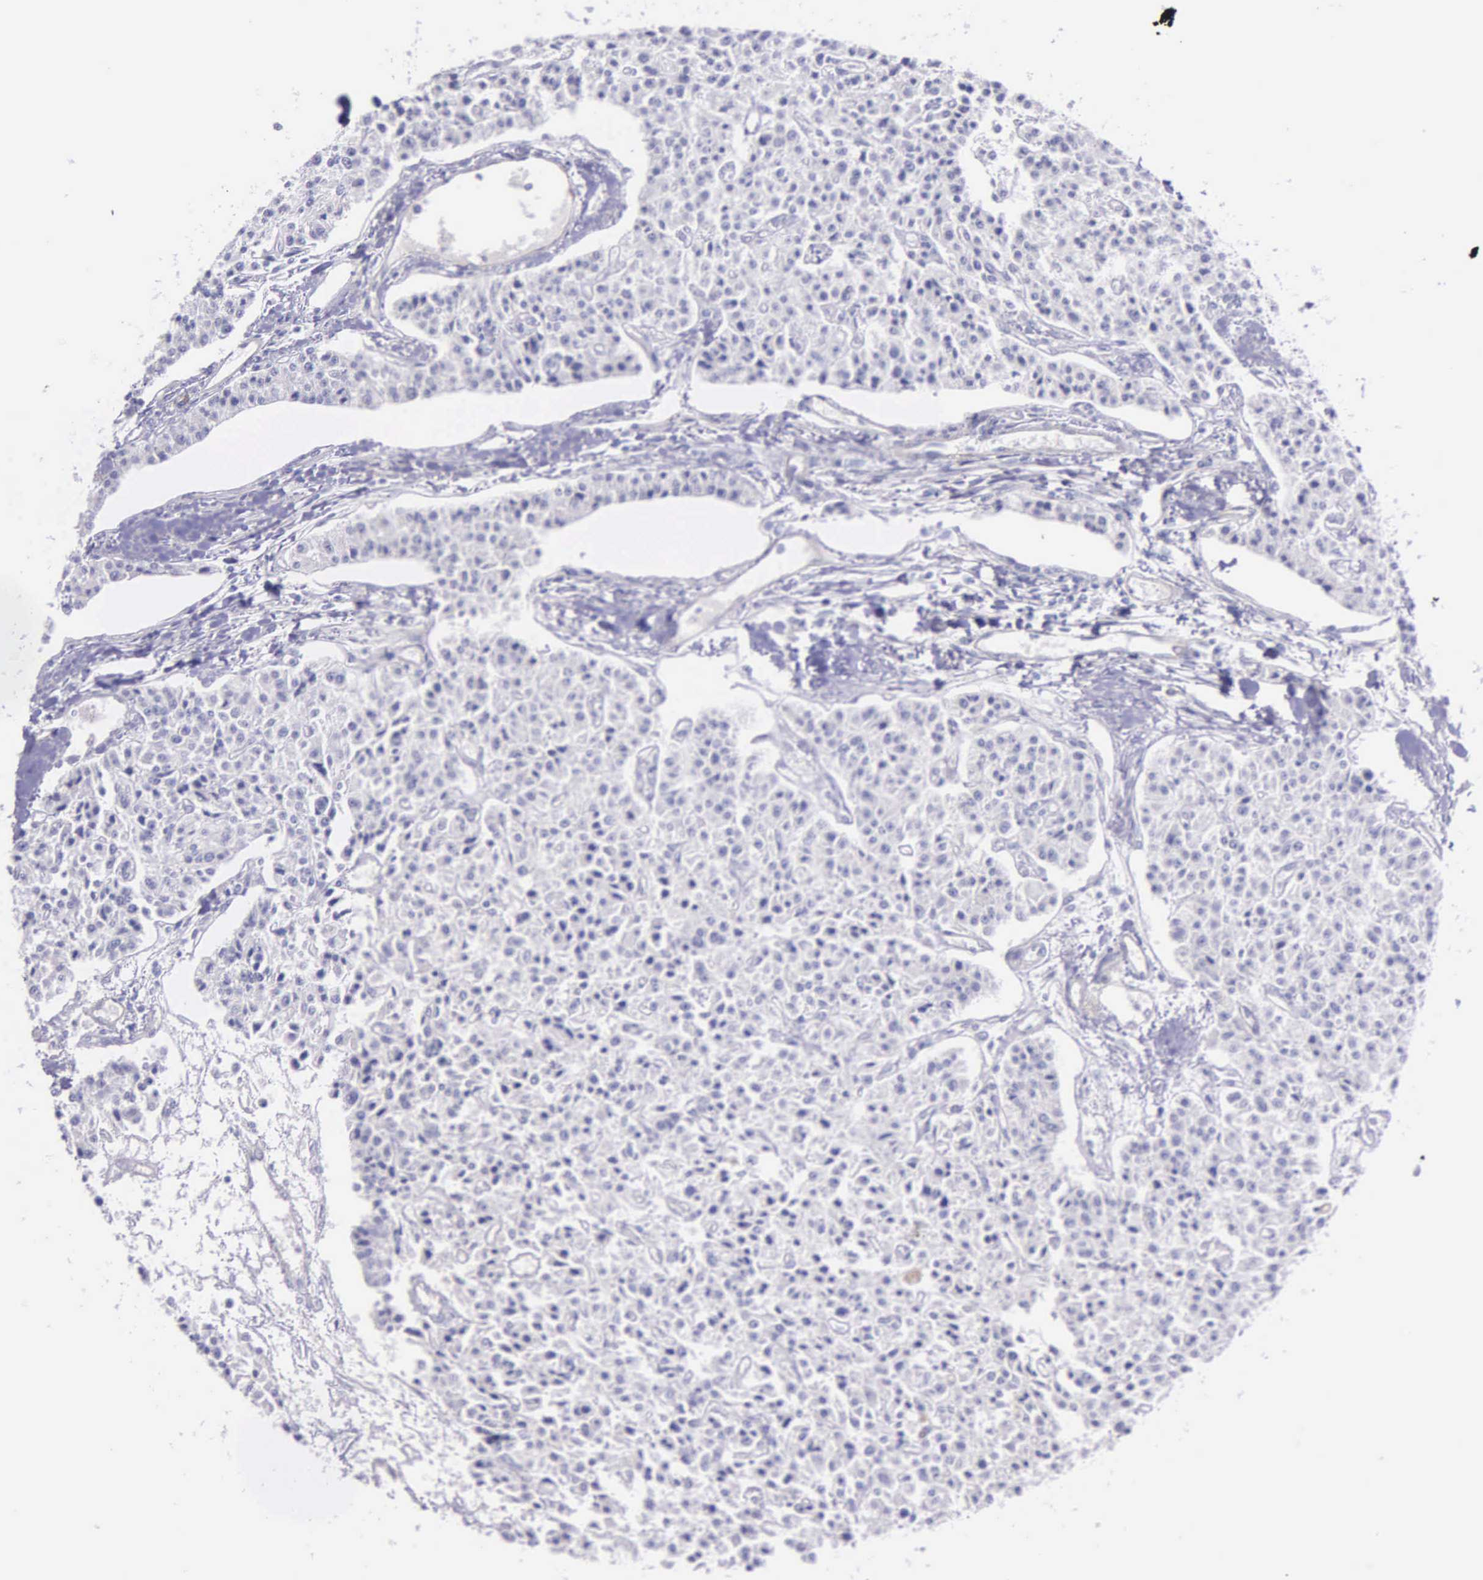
{"staining": {"intensity": "negative", "quantity": "none", "location": "none"}, "tissue": "carcinoid", "cell_type": "Tumor cells", "image_type": "cancer", "snomed": [{"axis": "morphology", "description": "Carcinoid, malignant, NOS"}, {"axis": "topography", "description": "Stomach"}], "caption": "Carcinoid (malignant) was stained to show a protein in brown. There is no significant staining in tumor cells.", "gene": "THSD7A", "patient": {"sex": "female", "age": 76}}